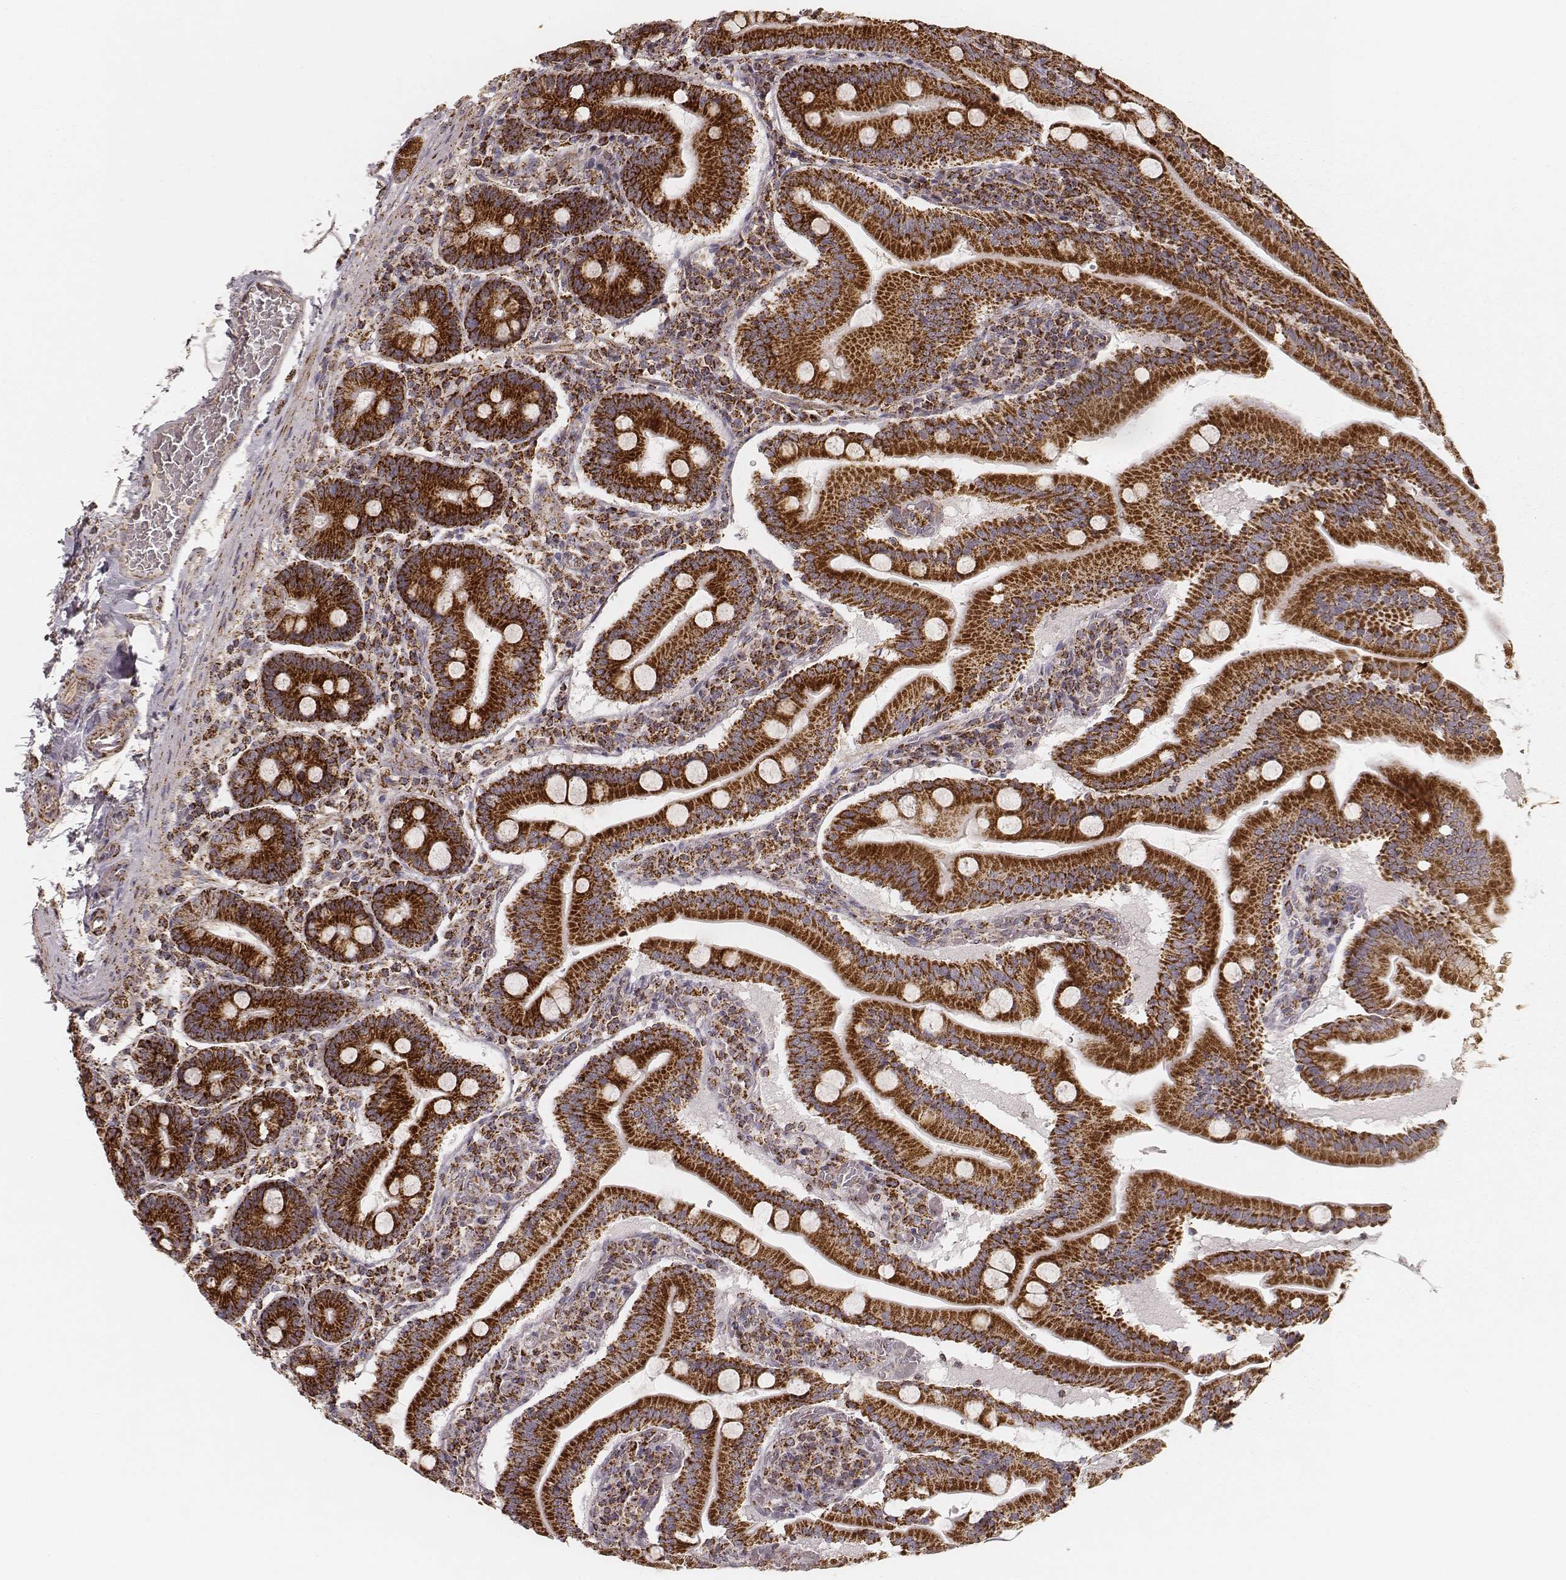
{"staining": {"intensity": "strong", "quantity": ">75%", "location": "cytoplasmic/membranous"}, "tissue": "small intestine", "cell_type": "Glandular cells", "image_type": "normal", "snomed": [{"axis": "morphology", "description": "Normal tissue, NOS"}, {"axis": "topography", "description": "Small intestine"}], "caption": "DAB (3,3'-diaminobenzidine) immunohistochemical staining of benign human small intestine shows strong cytoplasmic/membranous protein positivity in approximately >75% of glandular cells.", "gene": "CS", "patient": {"sex": "male", "age": 37}}